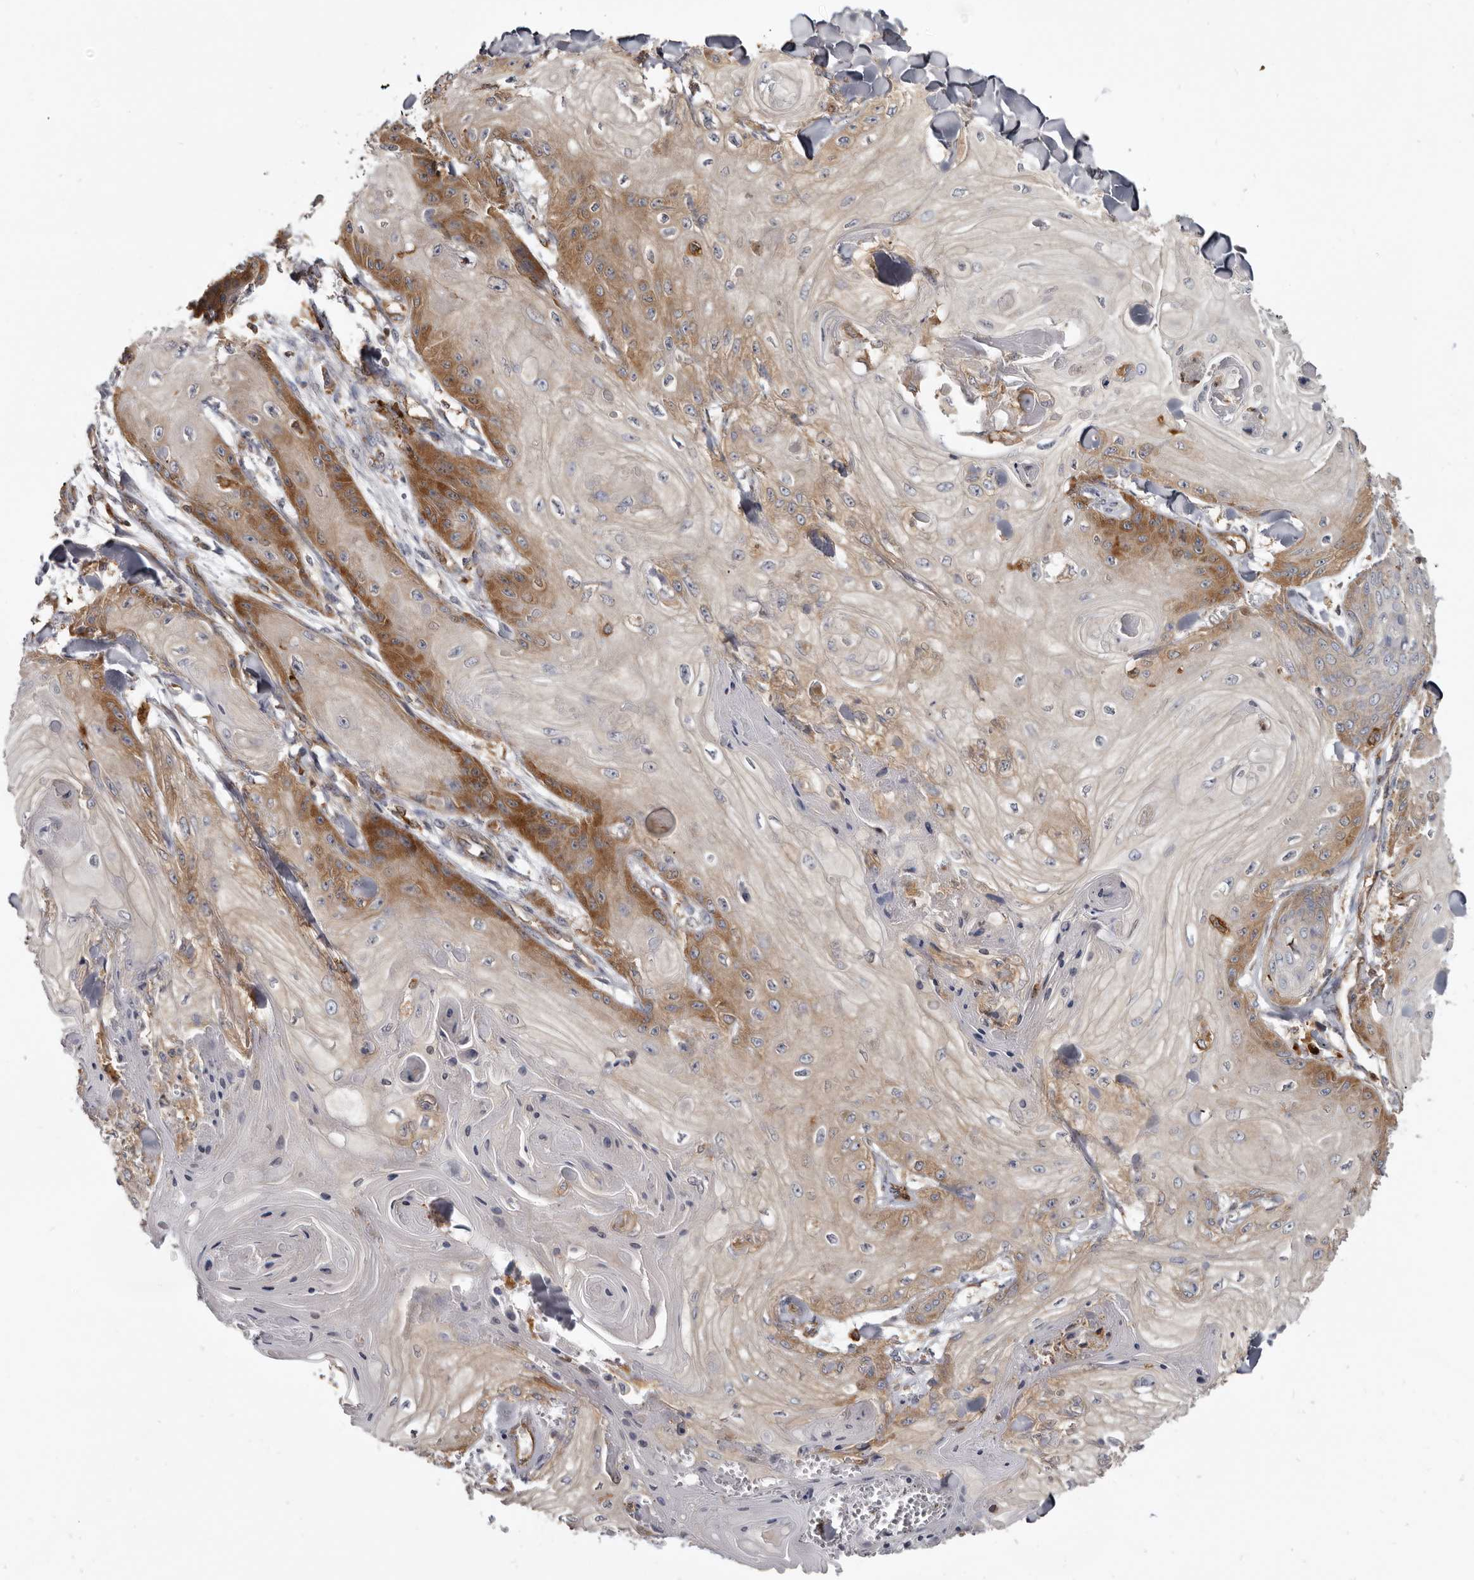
{"staining": {"intensity": "moderate", "quantity": "25%-75%", "location": "cytoplasmic/membranous"}, "tissue": "skin cancer", "cell_type": "Tumor cells", "image_type": "cancer", "snomed": [{"axis": "morphology", "description": "Squamous cell carcinoma, NOS"}, {"axis": "topography", "description": "Skin"}], "caption": "Squamous cell carcinoma (skin) stained with a protein marker exhibits moderate staining in tumor cells.", "gene": "CBL", "patient": {"sex": "male", "age": 74}}